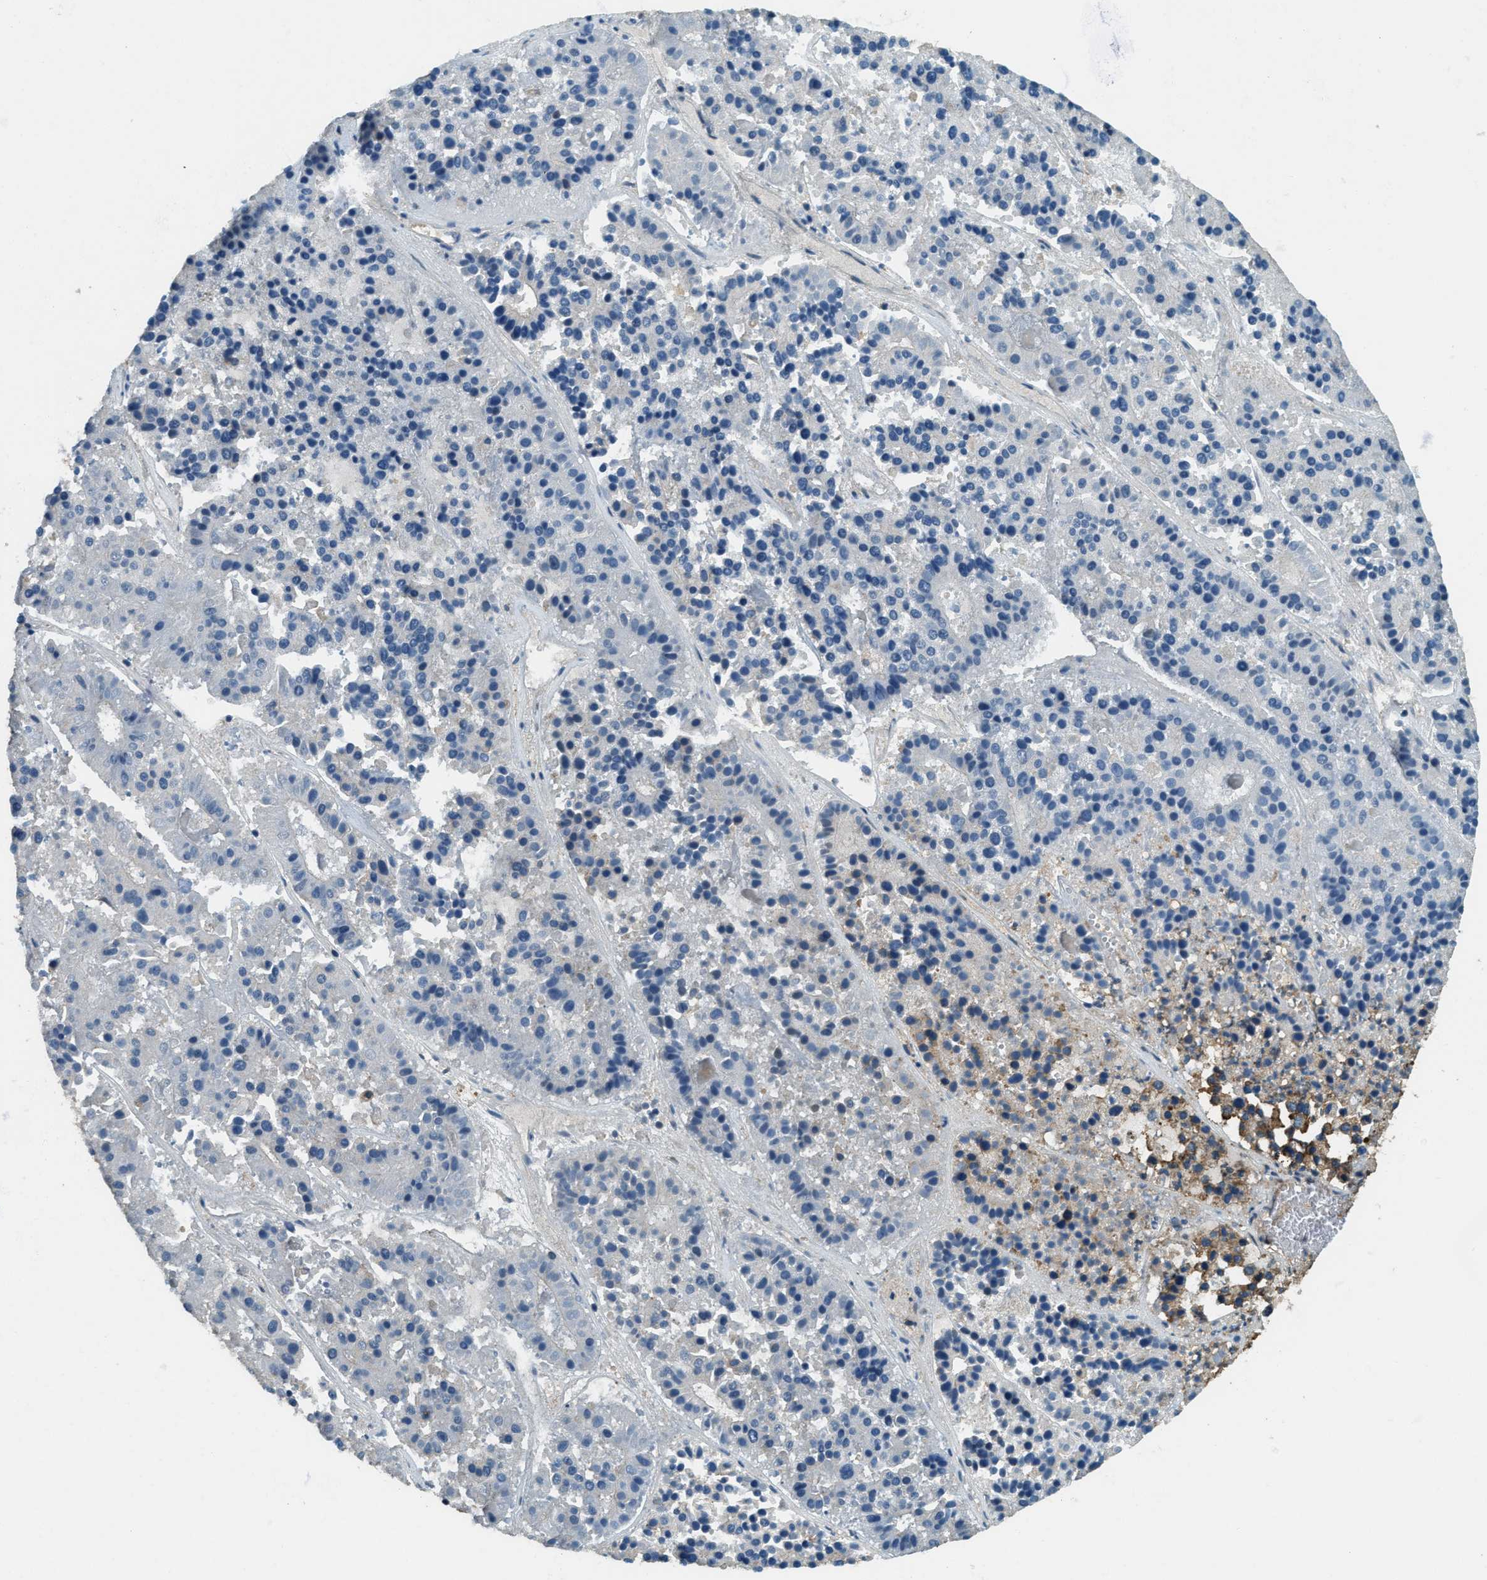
{"staining": {"intensity": "negative", "quantity": "none", "location": "none"}, "tissue": "pancreatic cancer", "cell_type": "Tumor cells", "image_type": "cancer", "snomed": [{"axis": "morphology", "description": "Adenocarcinoma, NOS"}, {"axis": "topography", "description": "Pancreas"}], "caption": "This is an IHC image of pancreatic cancer (adenocarcinoma). There is no staining in tumor cells.", "gene": "ERGIC1", "patient": {"sex": "male", "age": 50}}